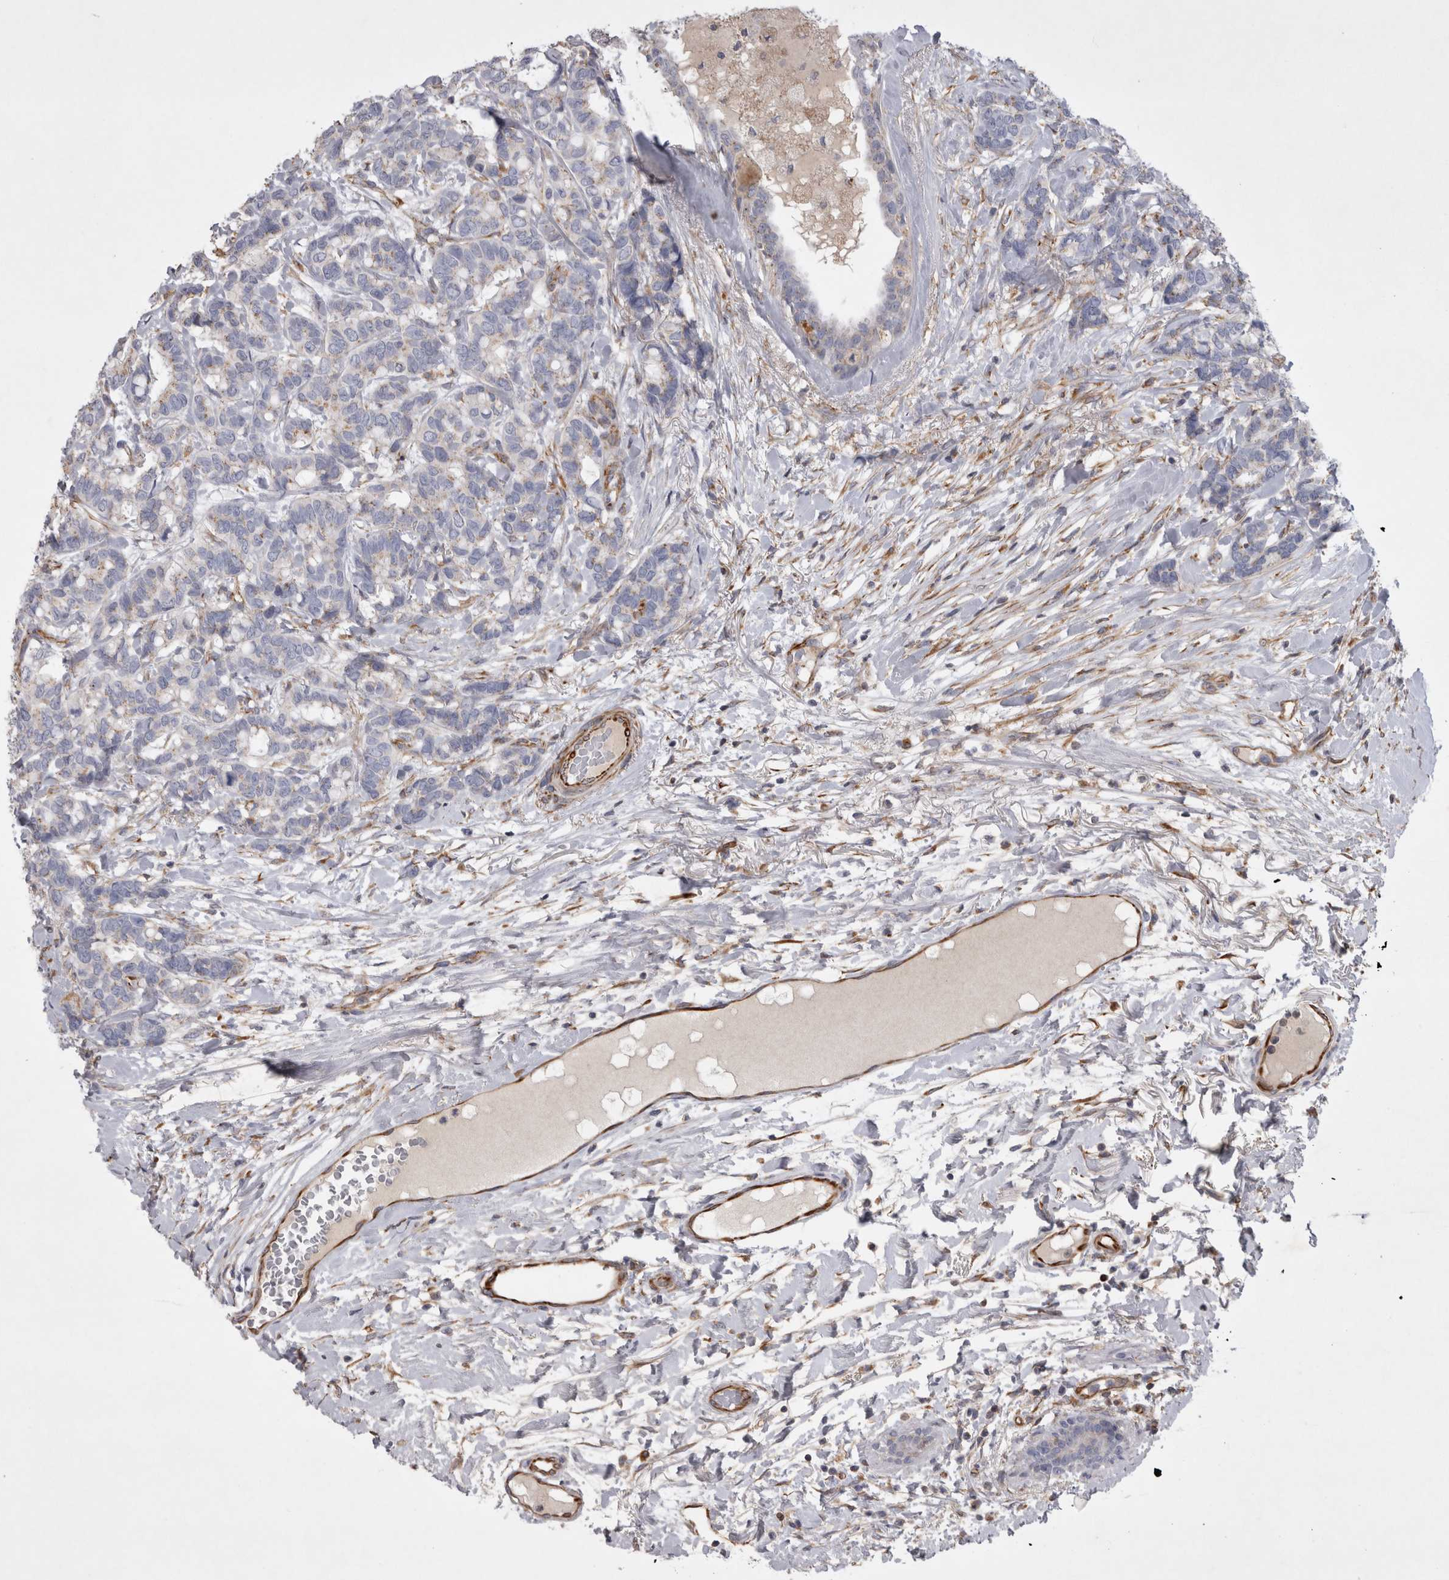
{"staining": {"intensity": "weak", "quantity": "<25%", "location": "cytoplasmic/membranous"}, "tissue": "breast cancer", "cell_type": "Tumor cells", "image_type": "cancer", "snomed": [{"axis": "morphology", "description": "Duct carcinoma"}, {"axis": "topography", "description": "Breast"}], "caption": "Tumor cells show no significant staining in breast cancer.", "gene": "STRADB", "patient": {"sex": "female", "age": 87}}